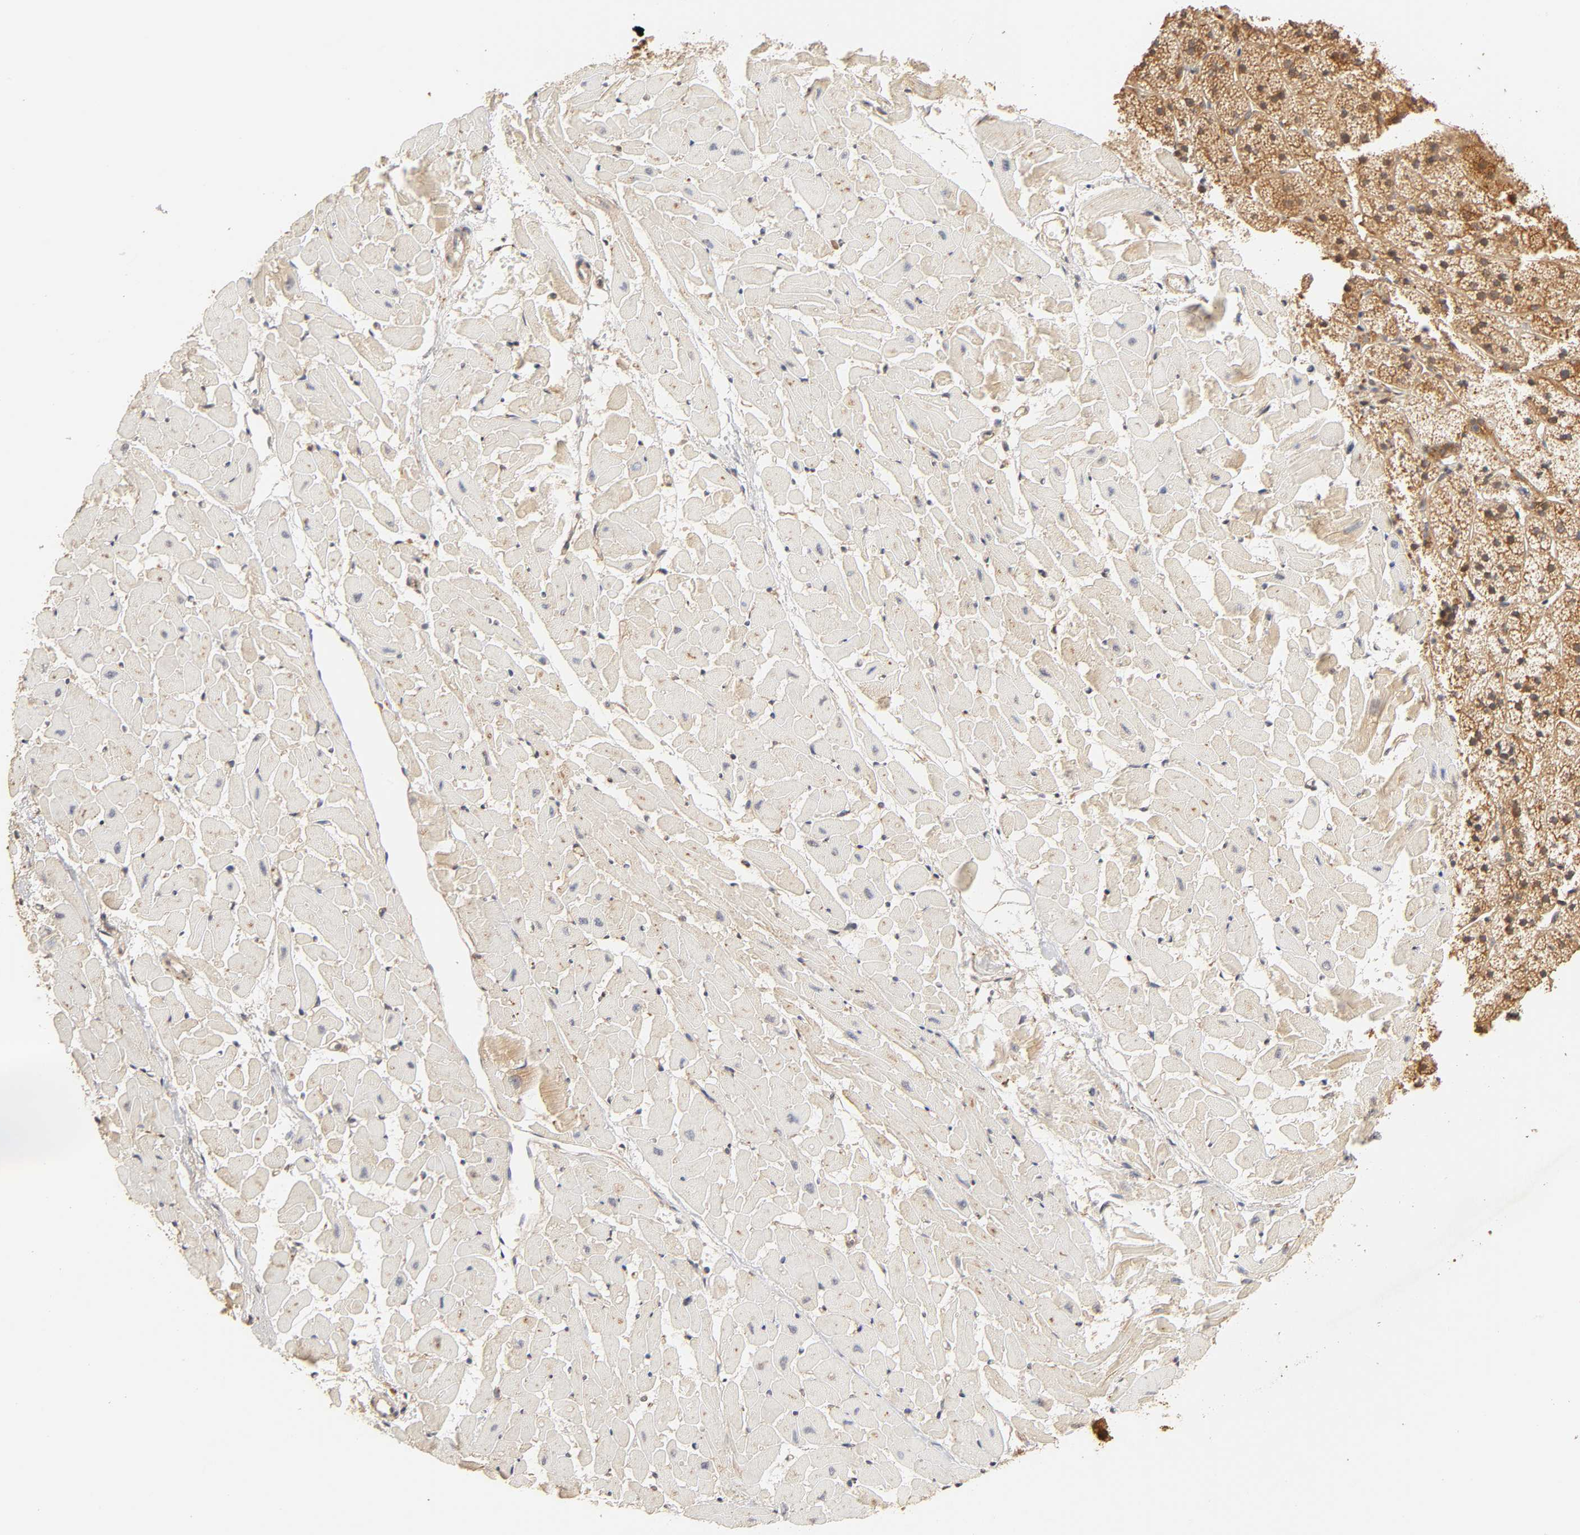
{"staining": {"intensity": "weak", "quantity": "25%-75%", "location": "cytoplasmic/membranous"}, "tissue": "heart muscle", "cell_type": "Cardiomyocytes", "image_type": "normal", "snomed": [{"axis": "morphology", "description": "Normal tissue, NOS"}, {"axis": "topography", "description": "Heart"}], "caption": "A photomicrograph of heart muscle stained for a protein exhibits weak cytoplasmic/membranous brown staining in cardiomyocytes.", "gene": "EPS8", "patient": {"sex": "female", "age": 19}}